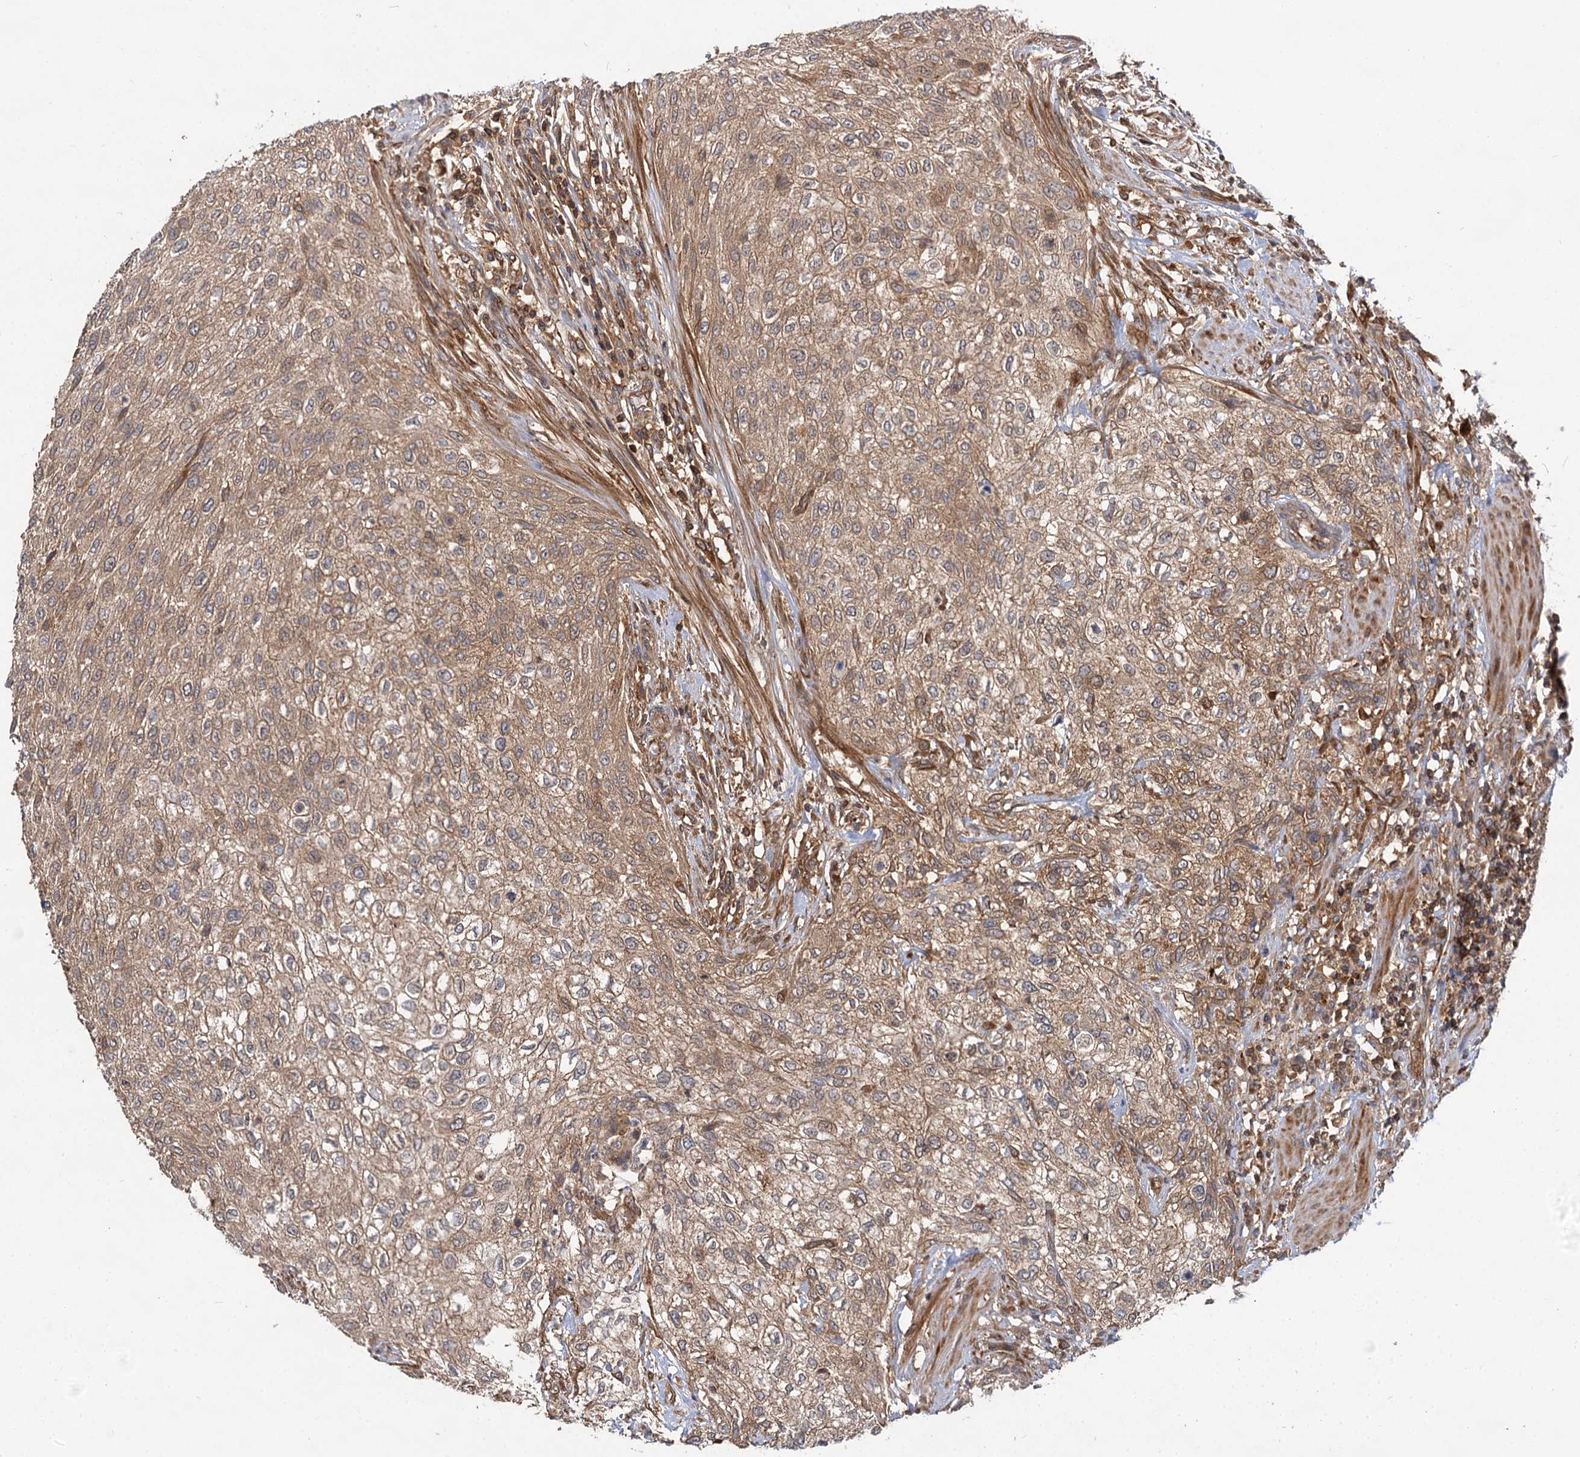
{"staining": {"intensity": "moderate", "quantity": ">75%", "location": "cytoplasmic/membranous"}, "tissue": "urothelial cancer", "cell_type": "Tumor cells", "image_type": "cancer", "snomed": [{"axis": "morphology", "description": "Urothelial carcinoma, High grade"}, {"axis": "topography", "description": "Urinary bladder"}], "caption": "Urothelial cancer stained with a protein marker shows moderate staining in tumor cells.", "gene": "PACS1", "patient": {"sex": "male", "age": 35}}